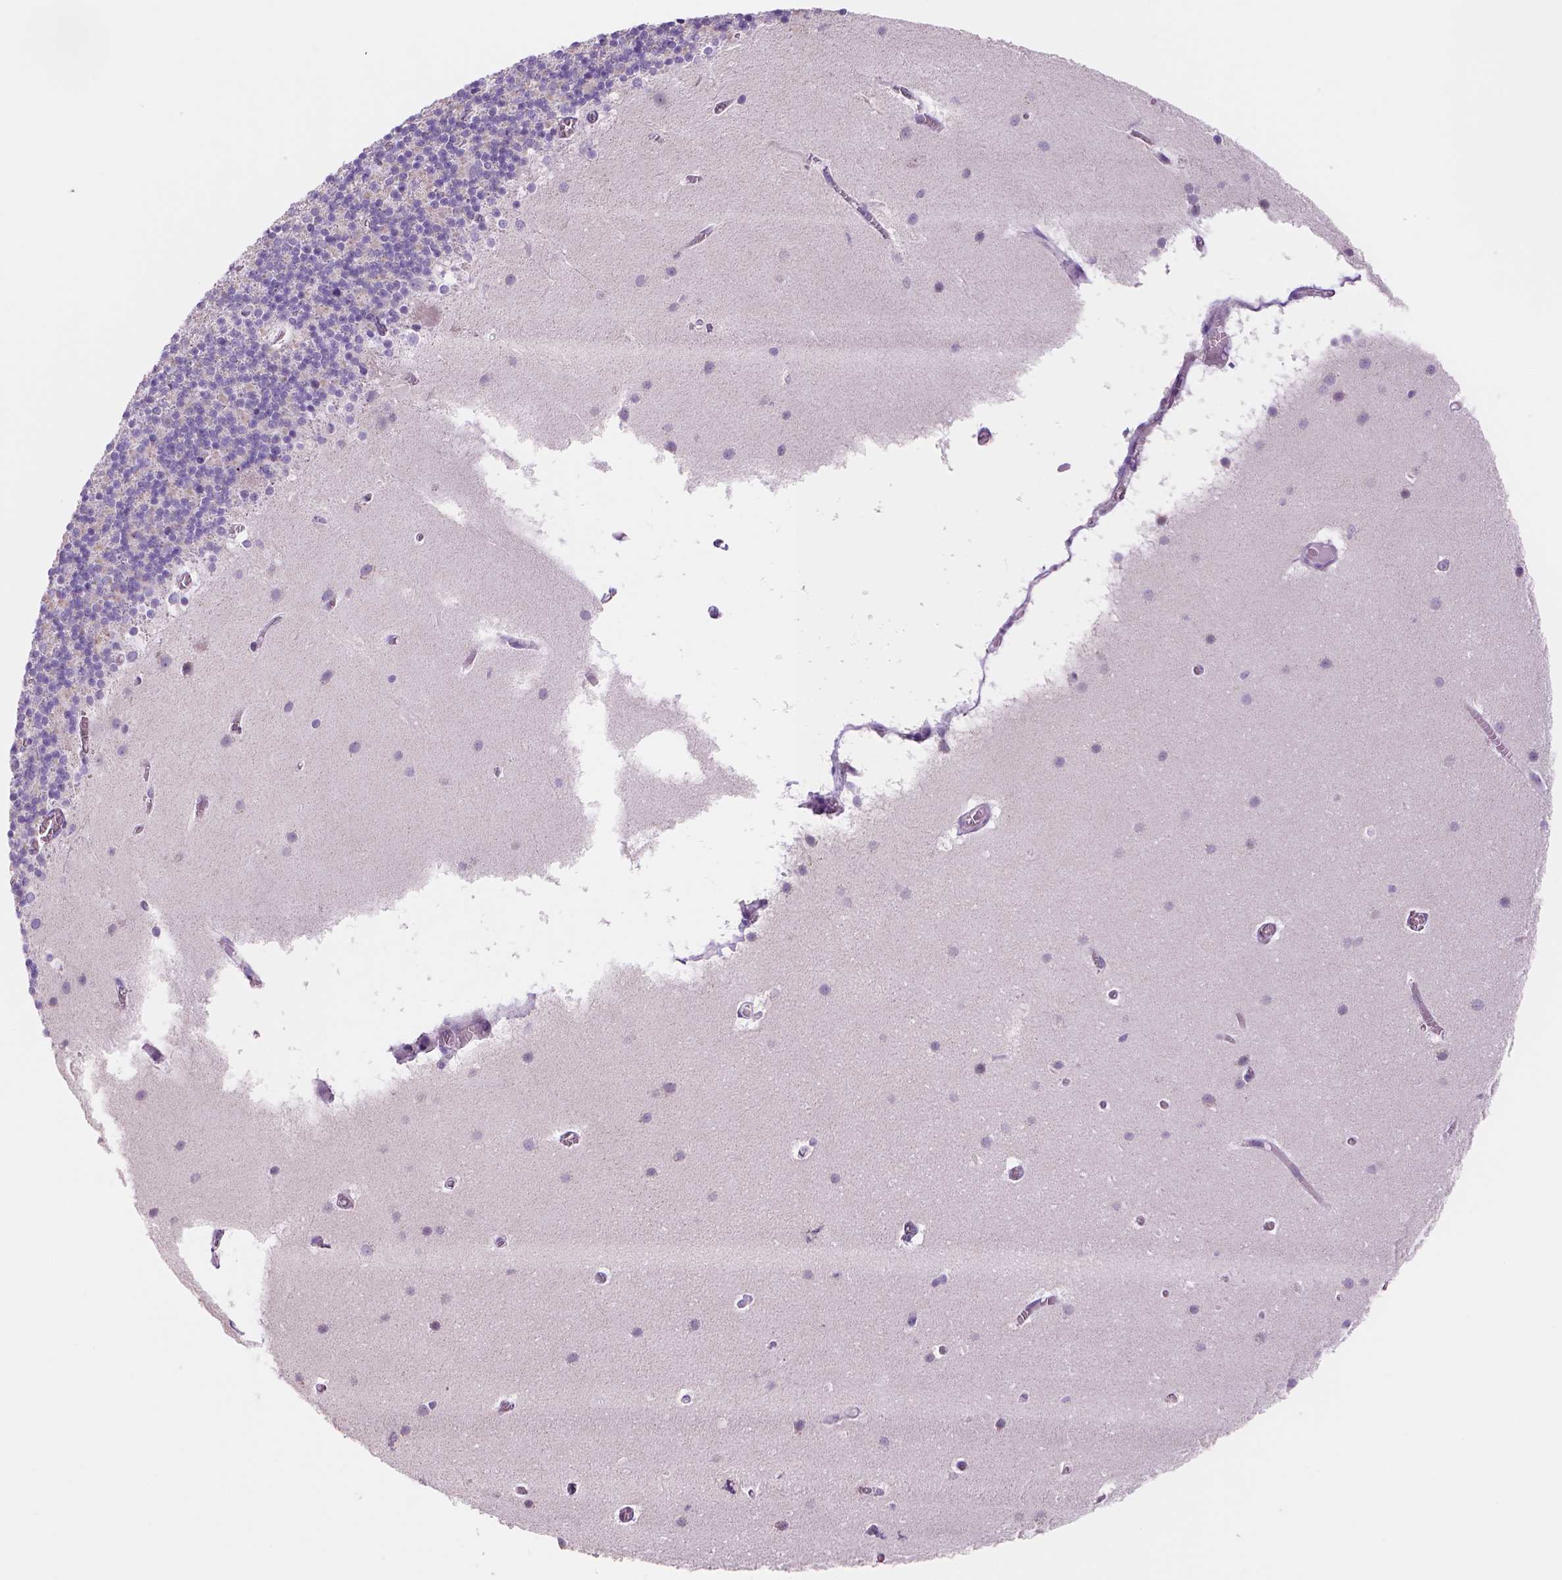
{"staining": {"intensity": "negative", "quantity": "none", "location": "none"}, "tissue": "cerebellum", "cell_type": "Cells in granular layer", "image_type": "normal", "snomed": [{"axis": "morphology", "description": "Normal tissue, NOS"}, {"axis": "topography", "description": "Cerebellum"}], "caption": "This is an immunohistochemistry (IHC) micrograph of normal human cerebellum. There is no expression in cells in granular layer.", "gene": "CES2", "patient": {"sex": "male", "age": 70}}